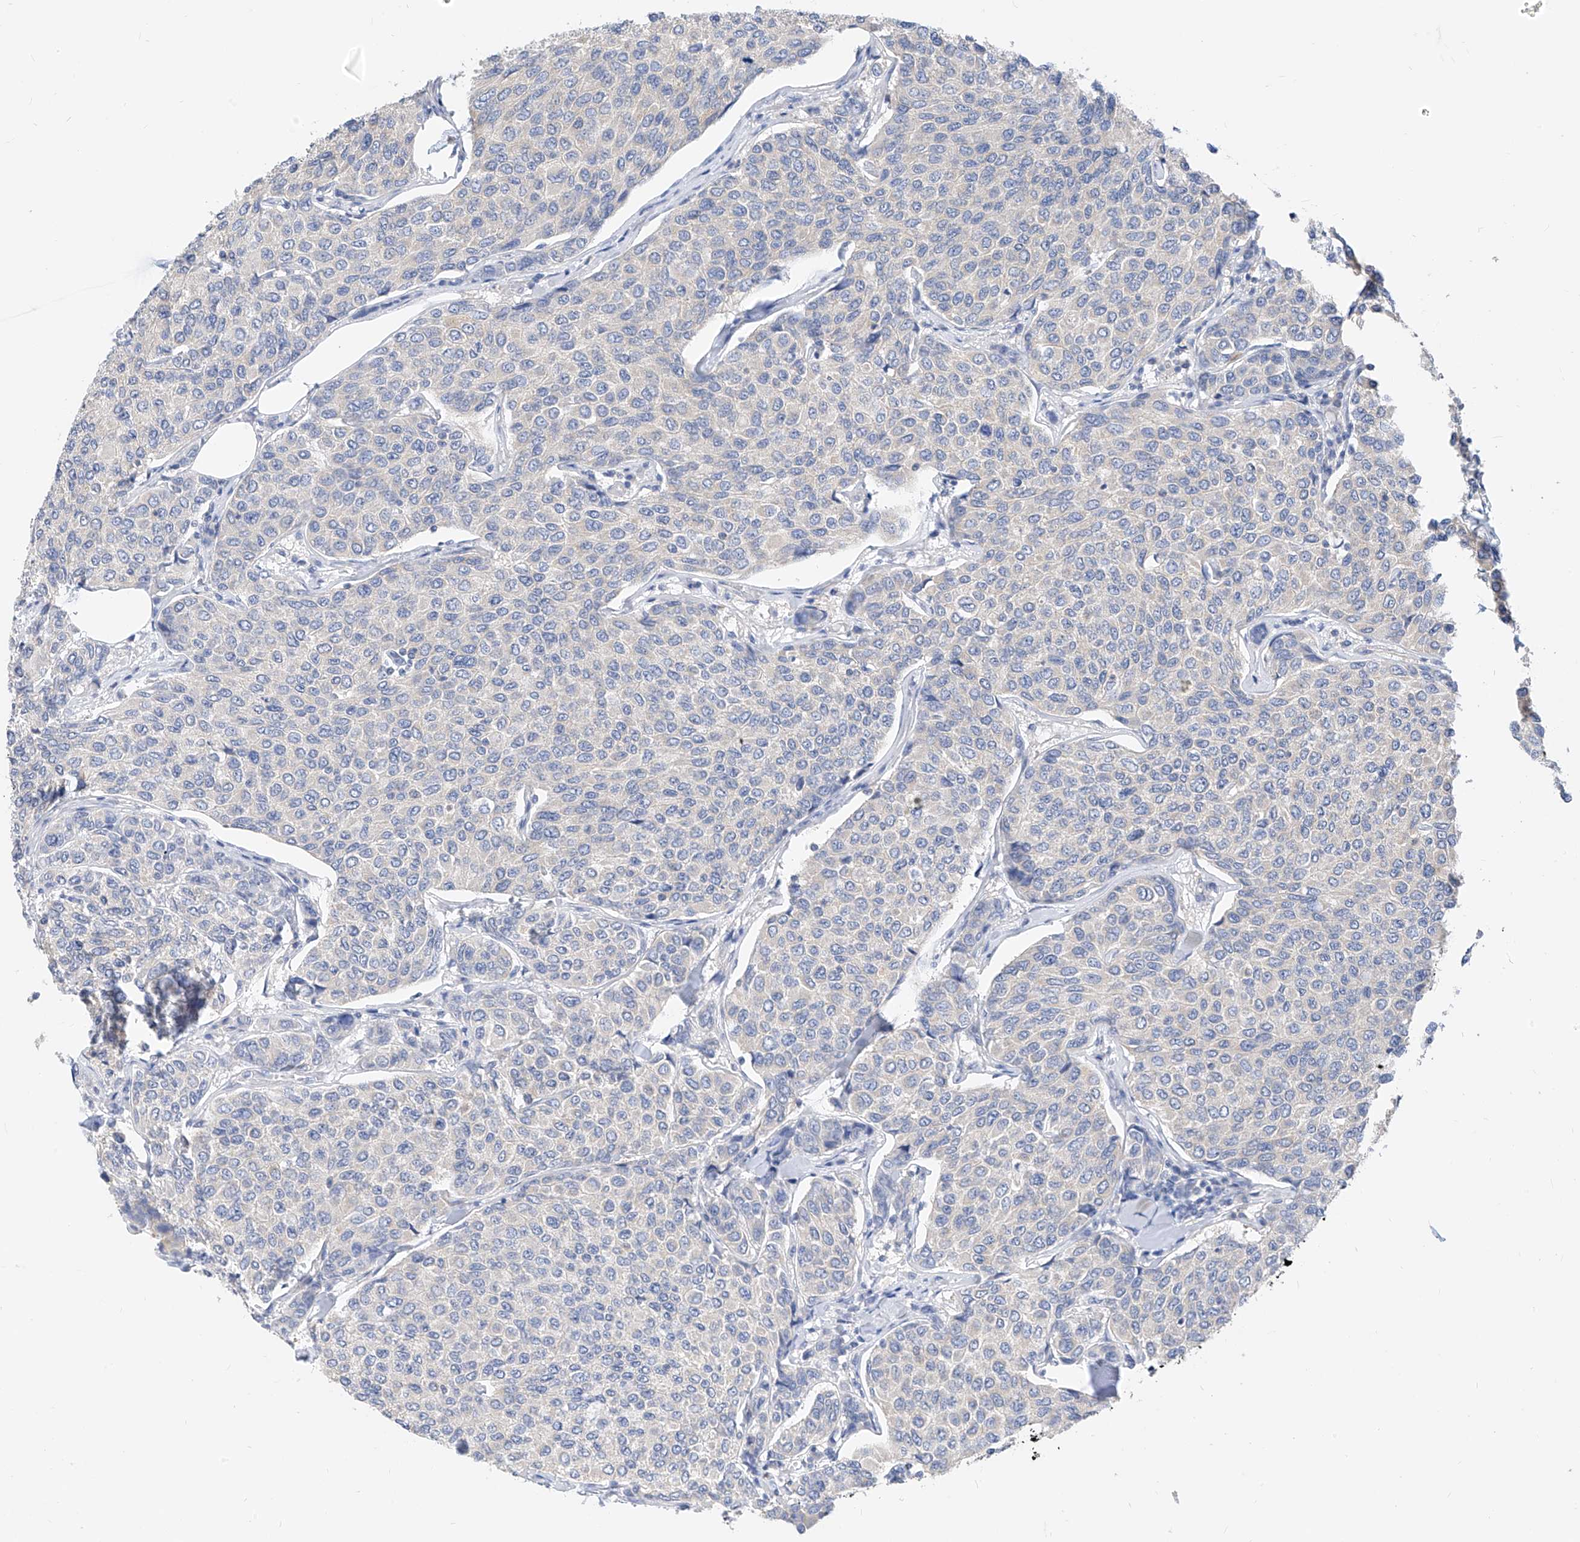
{"staining": {"intensity": "negative", "quantity": "none", "location": "none"}, "tissue": "breast cancer", "cell_type": "Tumor cells", "image_type": "cancer", "snomed": [{"axis": "morphology", "description": "Duct carcinoma"}, {"axis": "topography", "description": "Breast"}], "caption": "An image of intraductal carcinoma (breast) stained for a protein exhibits no brown staining in tumor cells.", "gene": "ZZEF1", "patient": {"sex": "female", "age": 55}}